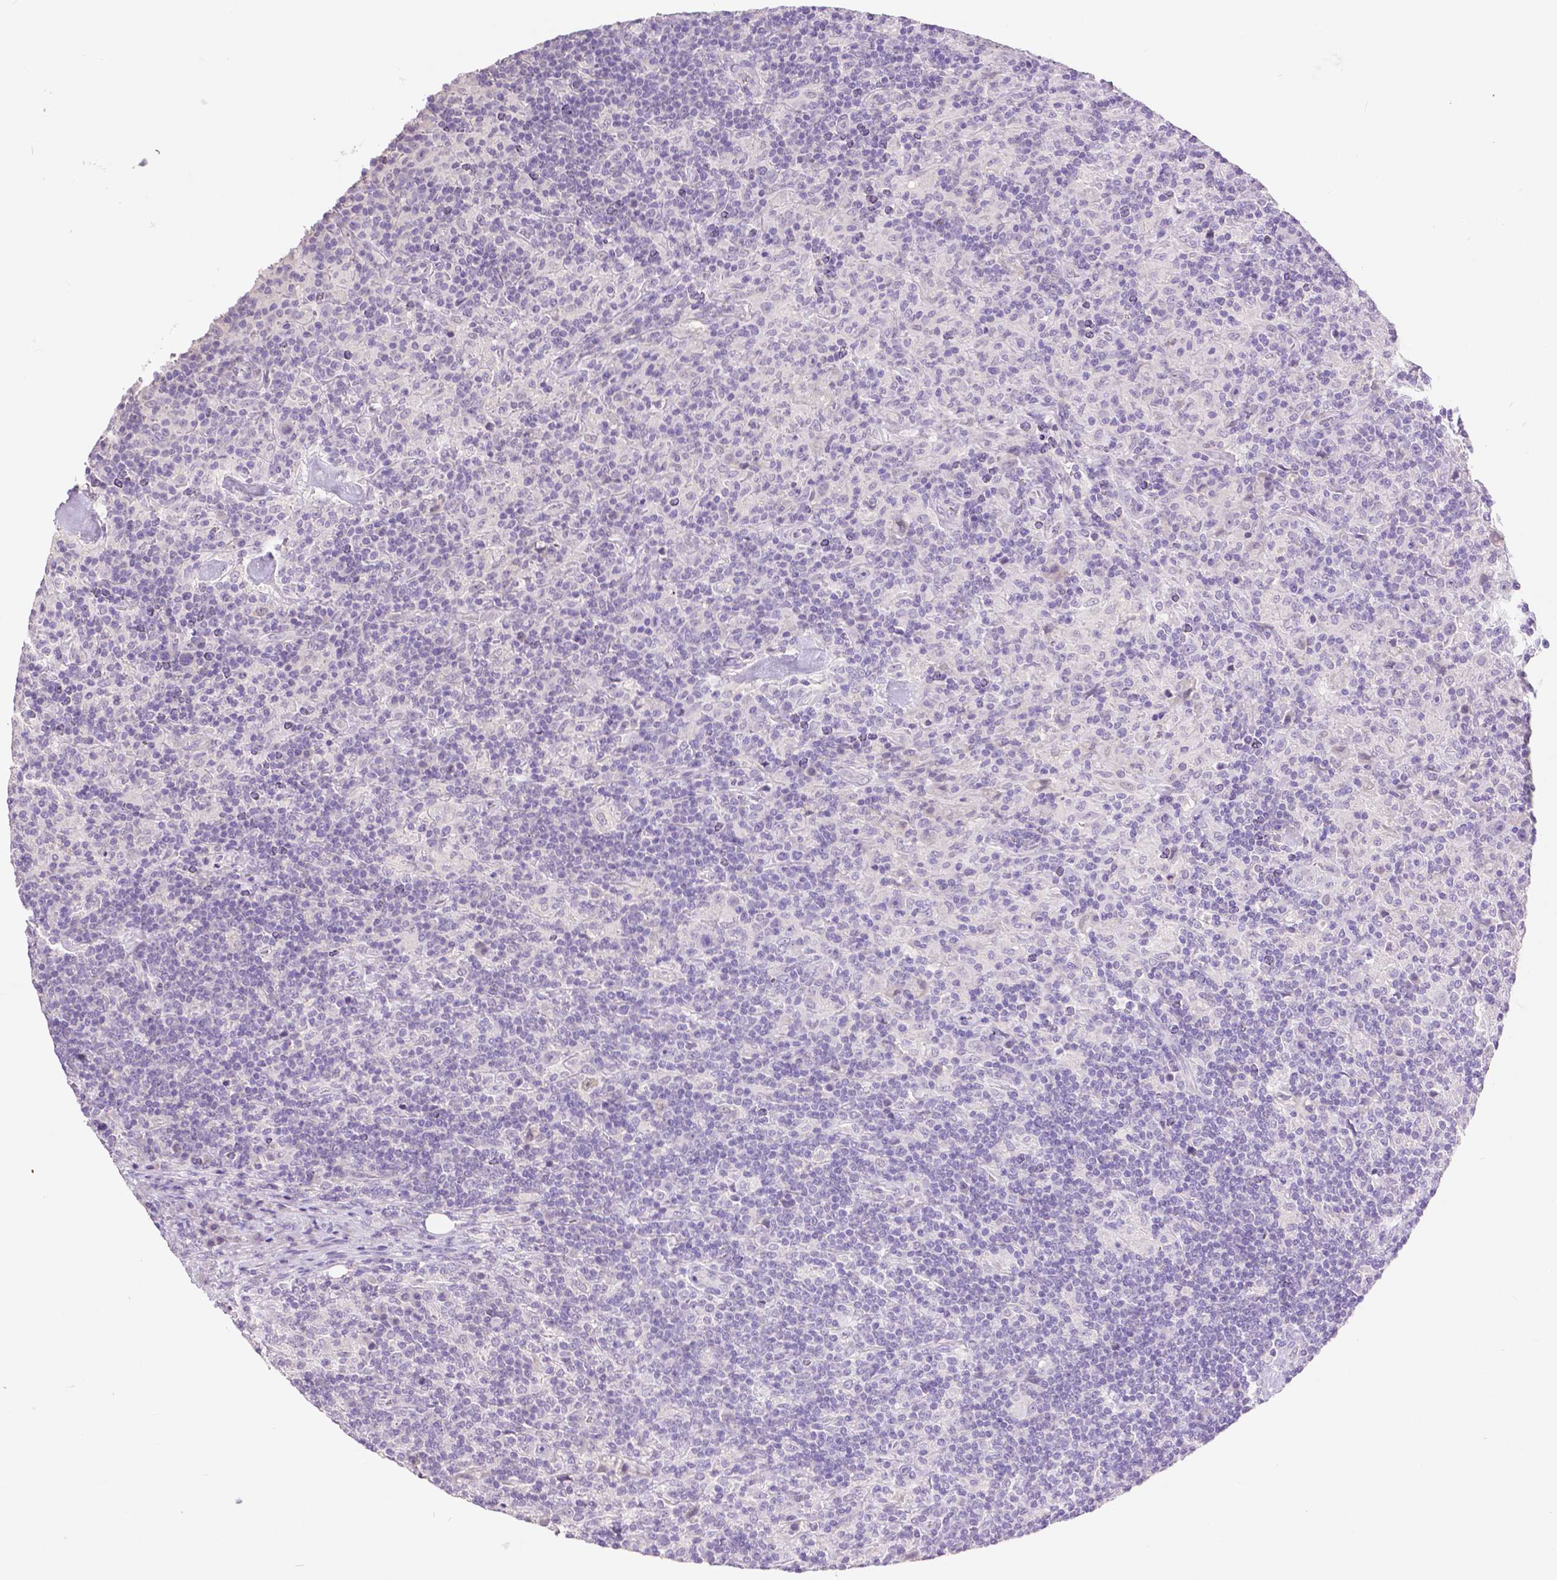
{"staining": {"intensity": "negative", "quantity": "none", "location": "none"}, "tissue": "lymphoma", "cell_type": "Tumor cells", "image_type": "cancer", "snomed": [{"axis": "morphology", "description": "Hodgkin's disease, NOS"}, {"axis": "topography", "description": "Lymph node"}], "caption": "Tumor cells show no significant expression in Hodgkin's disease.", "gene": "HNF1B", "patient": {"sex": "male", "age": 70}}